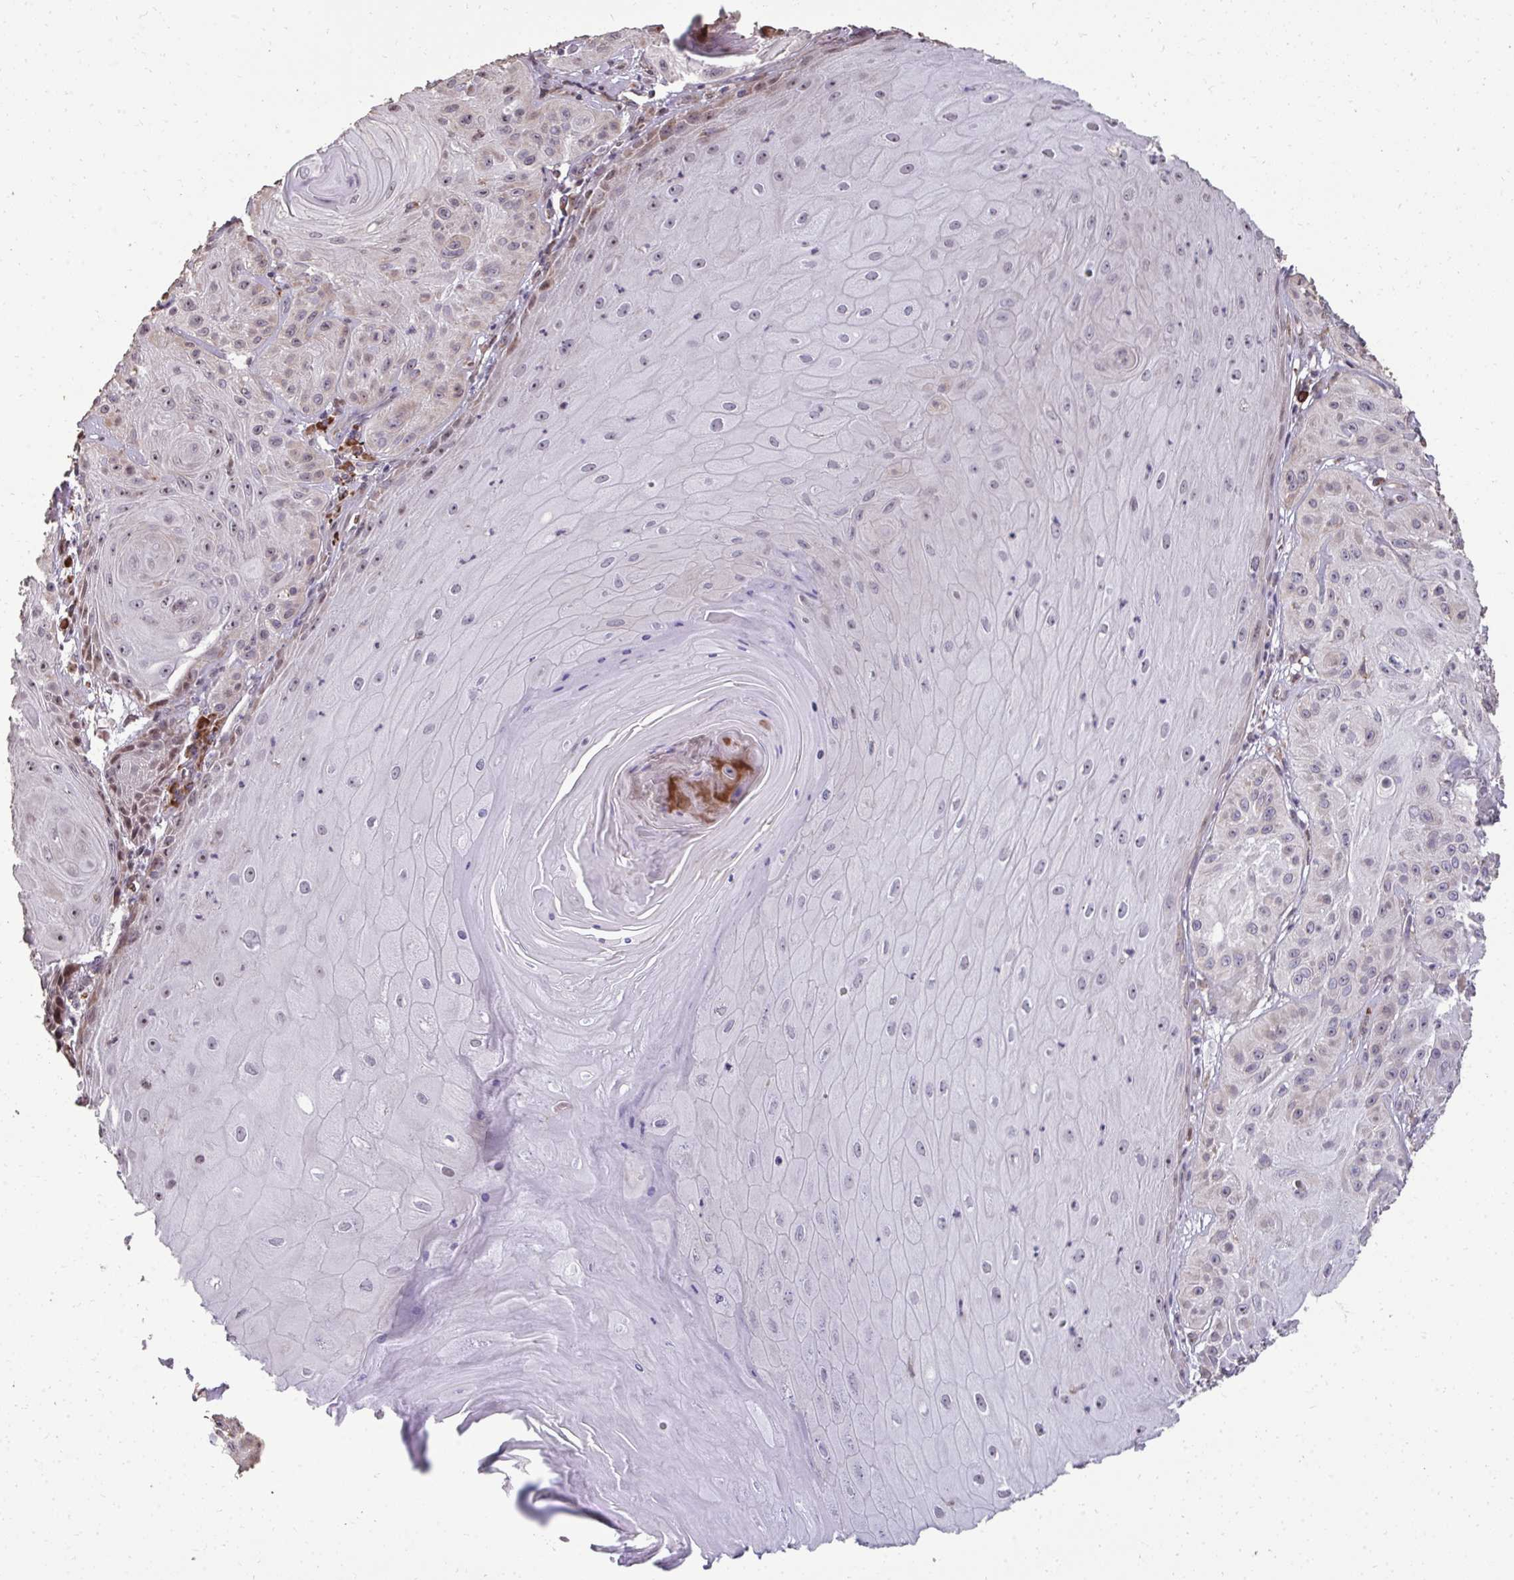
{"staining": {"intensity": "negative", "quantity": "none", "location": "none"}, "tissue": "skin cancer", "cell_type": "Tumor cells", "image_type": "cancer", "snomed": [{"axis": "morphology", "description": "Squamous cell carcinoma, NOS"}, {"axis": "topography", "description": "Skin"}], "caption": "This is a micrograph of immunohistochemistry (IHC) staining of skin squamous cell carcinoma, which shows no positivity in tumor cells.", "gene": "FIBCD1", "patient": {"sex": "male", "age": 85}}